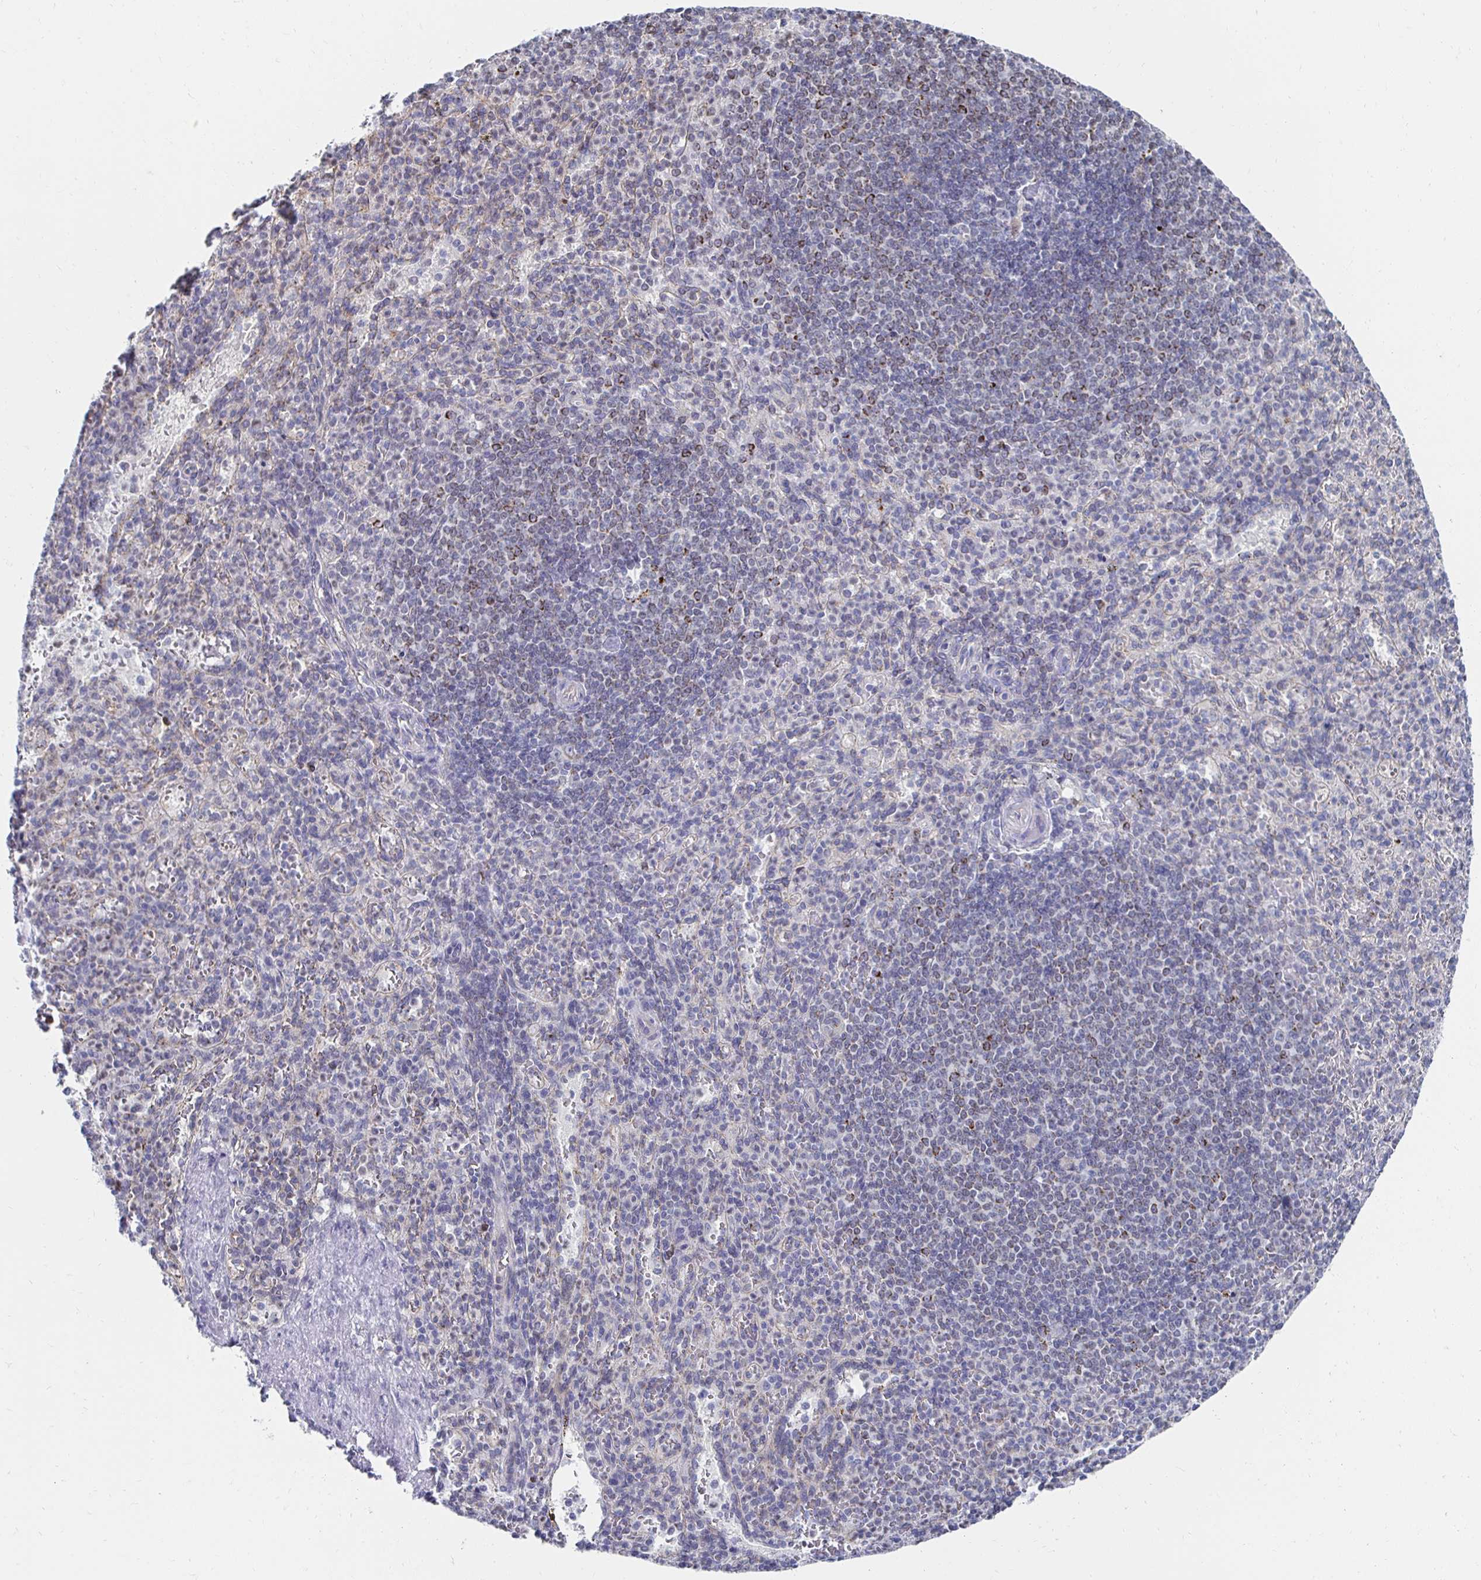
{"staining": {"intensity": "moderate", "quantity": "<25%", "location": "cytoplasmic/membranous"}, "tissue": "spleen", "cell_type": "Cells in red pulp", "image_type": "normal", "snomed": [{"axis": "morphology", "description": "Normal tissue, NOS"}, {"axis": "topography", "description": "Spleen"}], "caption": "Approximately <25% of cells in red pulp in unremarkable human spleen exhibit moderate cytoplasmic/membranous protein positivity as visualized by brown immunohistochemical staining.", "gene": "NOCT", "patient": {"sex": "female", "age": 74}}